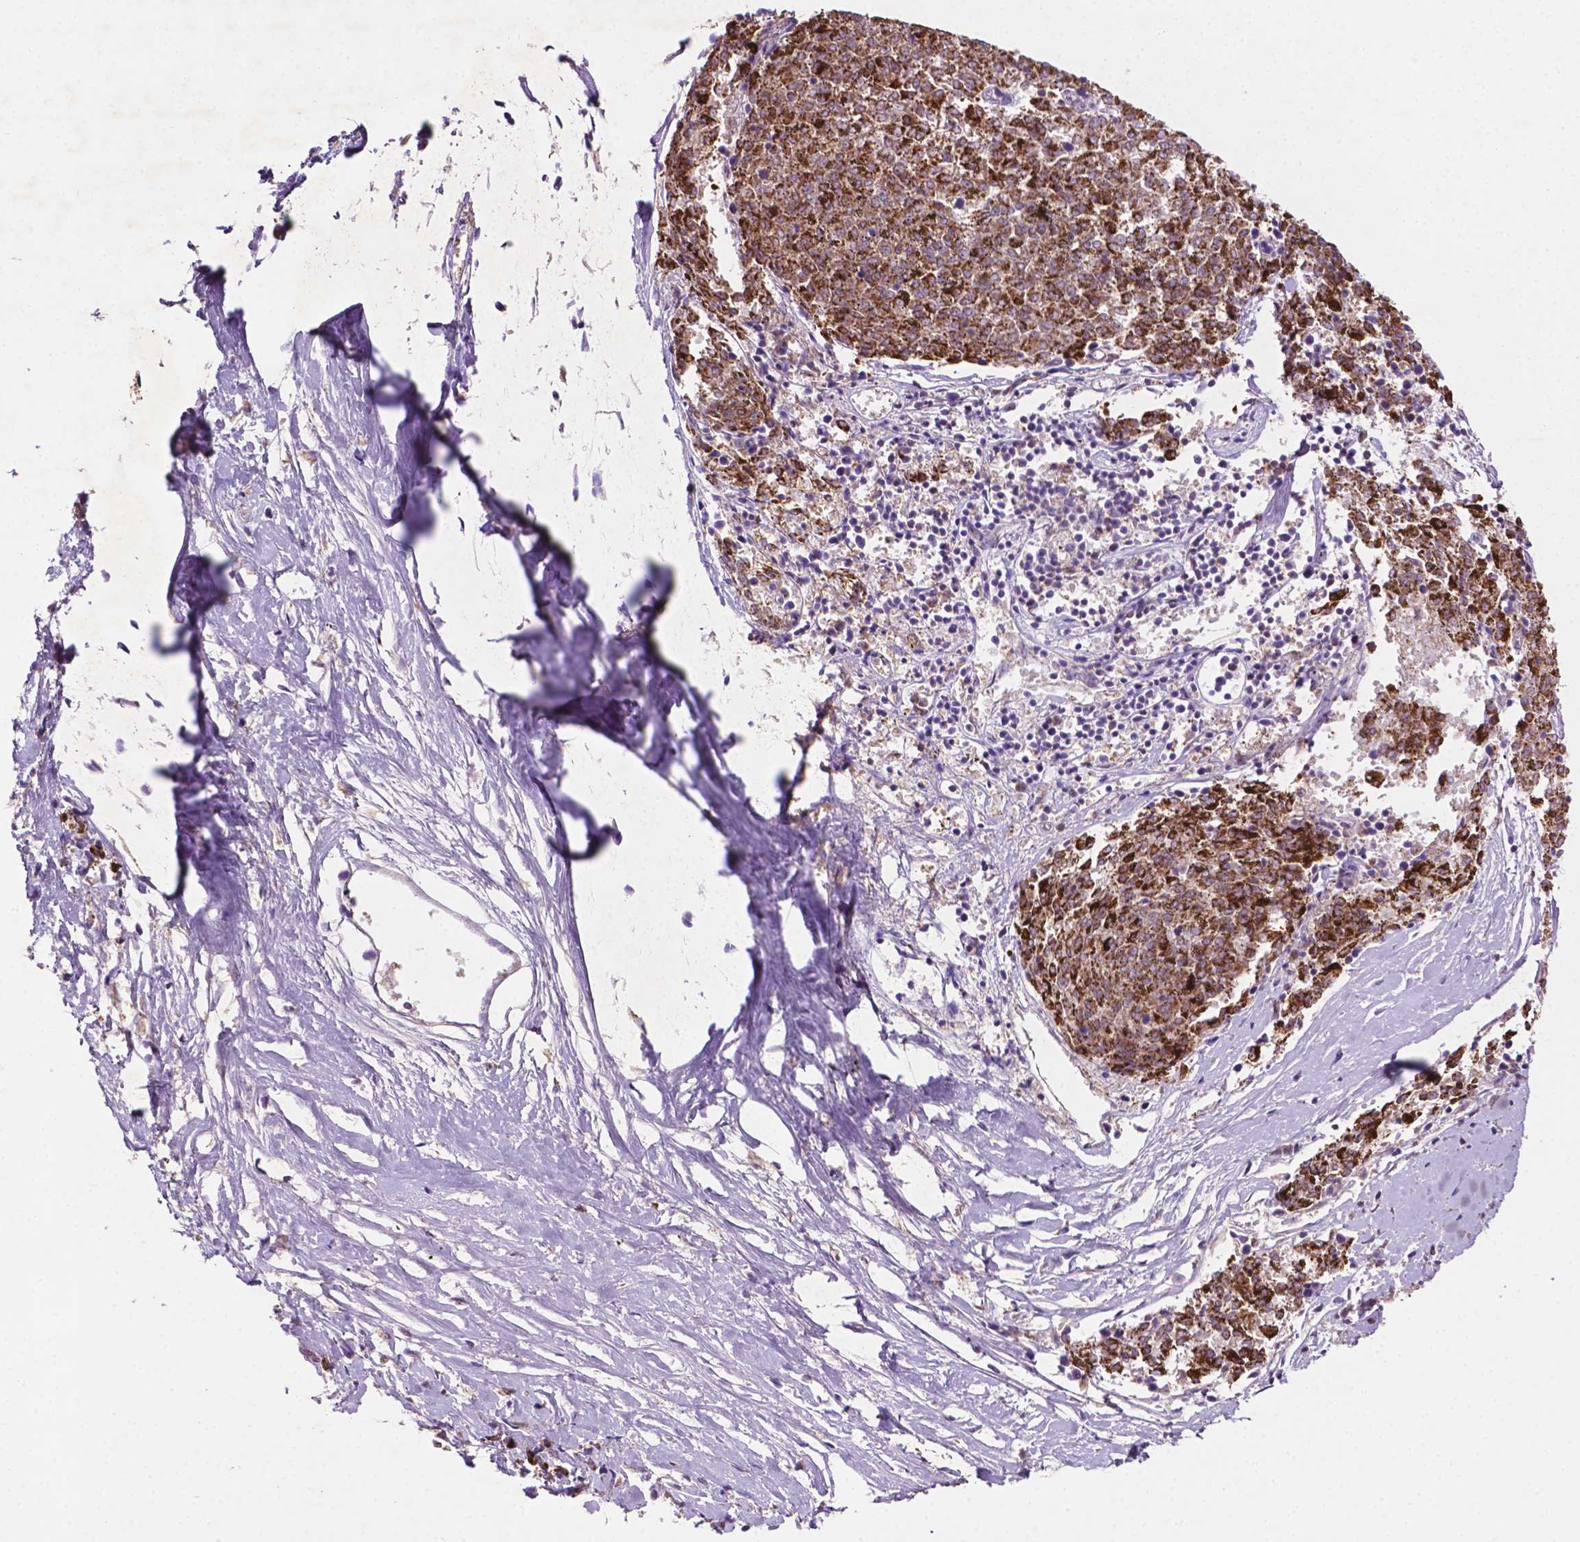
{"staining": {"intensity": "strong", "quantity": ">75%", "location": "cytoplasmic/membranous"}, "tissue": "melanoma", "cell_type": "Tumor cells", "image_type": "cancer", "snomed": [{"axis": "morphology", "description": "Malignant melanoma, NOS"}, {"axis": "topography", "description": "Skin"}], "caption": "DAB (3,3'-diaminobenzidine) immunohistochemical staining of human melanoma demonstrates strong cytoplasmic/membranous protein staining in approximately >75% of tumor cells. Ihc stains the protein in brown and the nuclei are stained blue.", "gene": "ILVBL", "patient": {"sex": "female", "age": 72}}